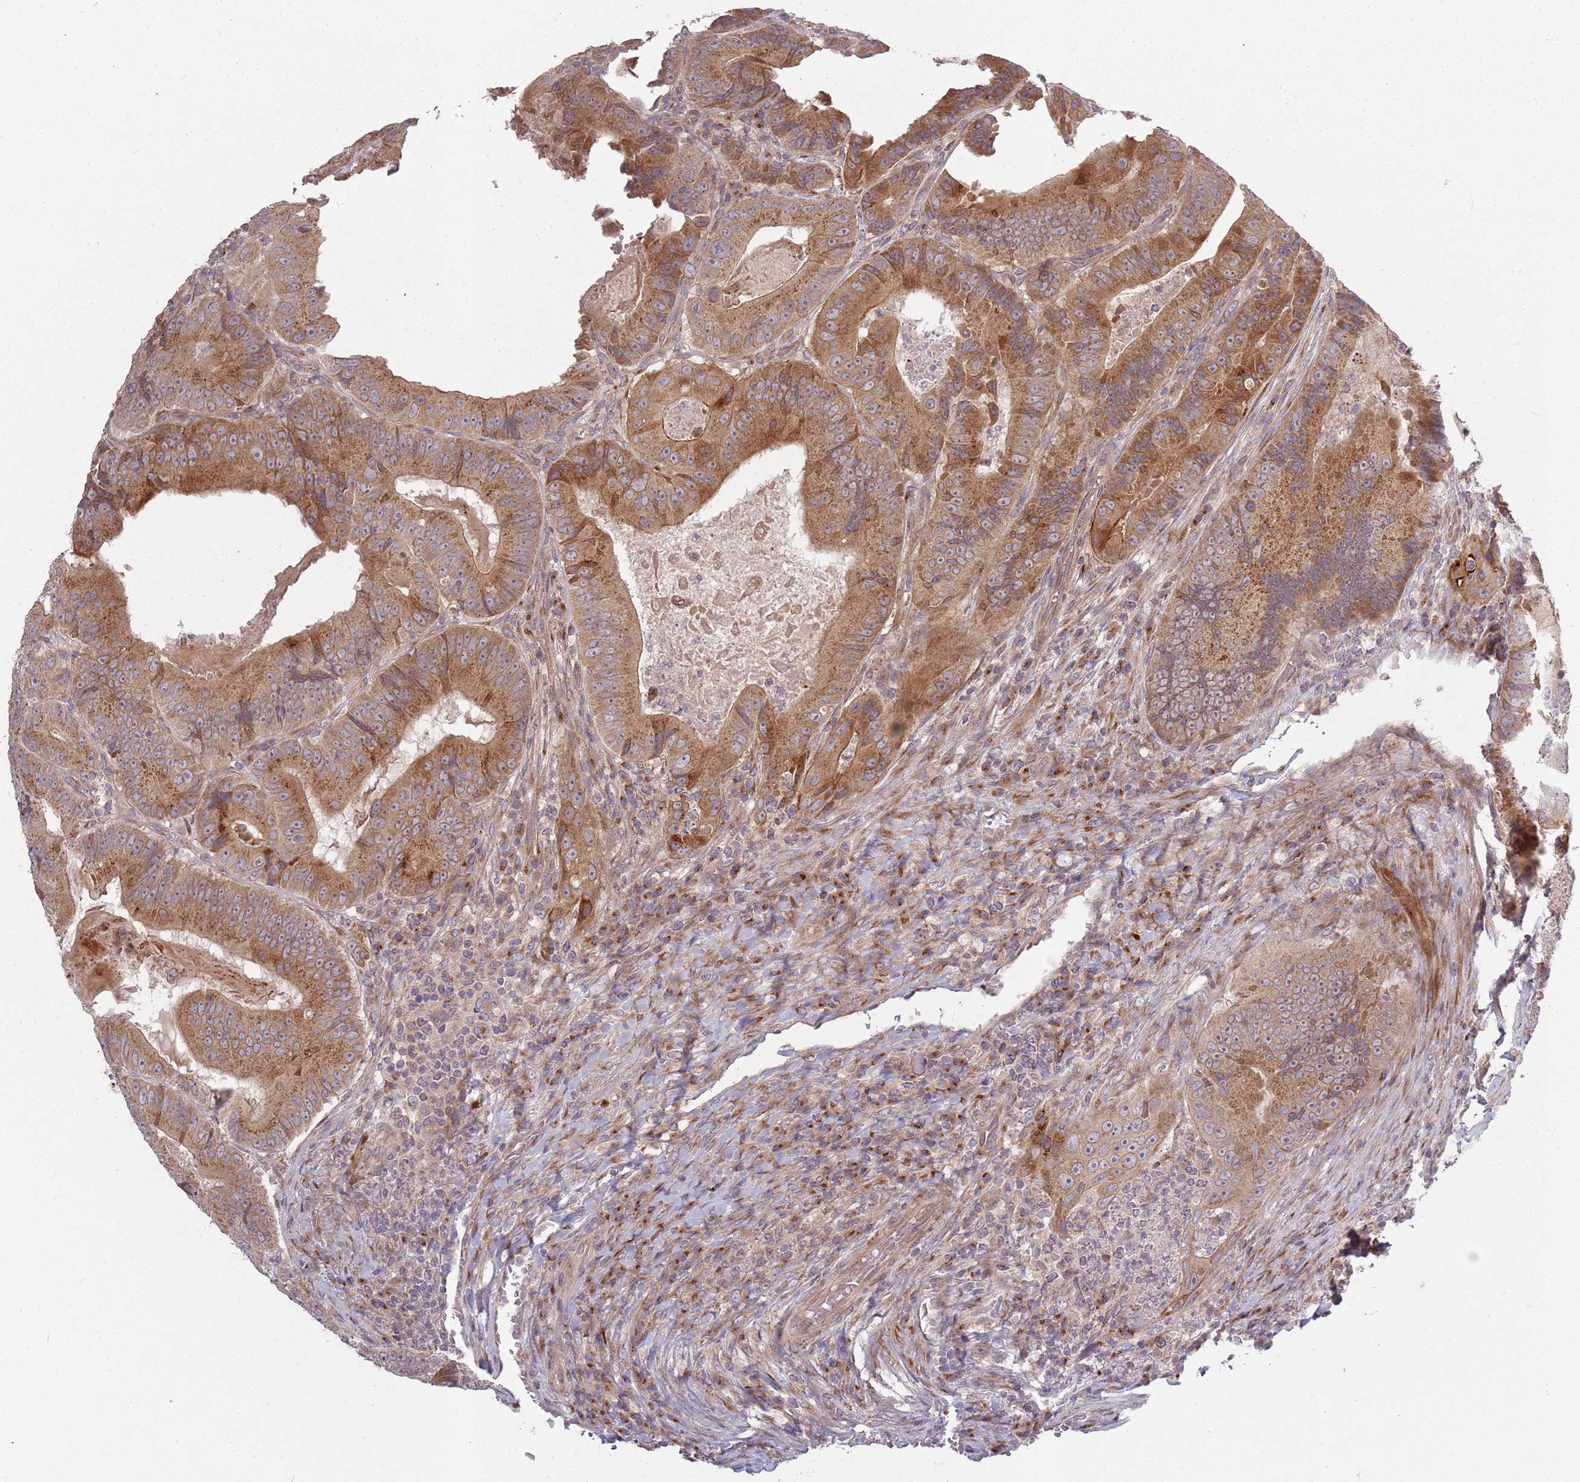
{"staining": {"intensity": "moderate", "quantity": ">75%", "location": "cytoplasmic/membranous"}, "tissue": "colorectal cancer", "cell_type": "Tumor cells", "image_type": "cancer", "snomed": [{"axis": "morphology", "description": "Adenocarcinoma, NOS"}, {"axis": "topography", "description": "Colon"}], "caption": "About >75% of tumor cells in human colorectal cancer demonstrate moderate cytoplasmic/membranous protein positivity as visualized by brown immunohistochemical staining.", "gene": "PLD6", "patient": {"sex": "female", "age": 86}}